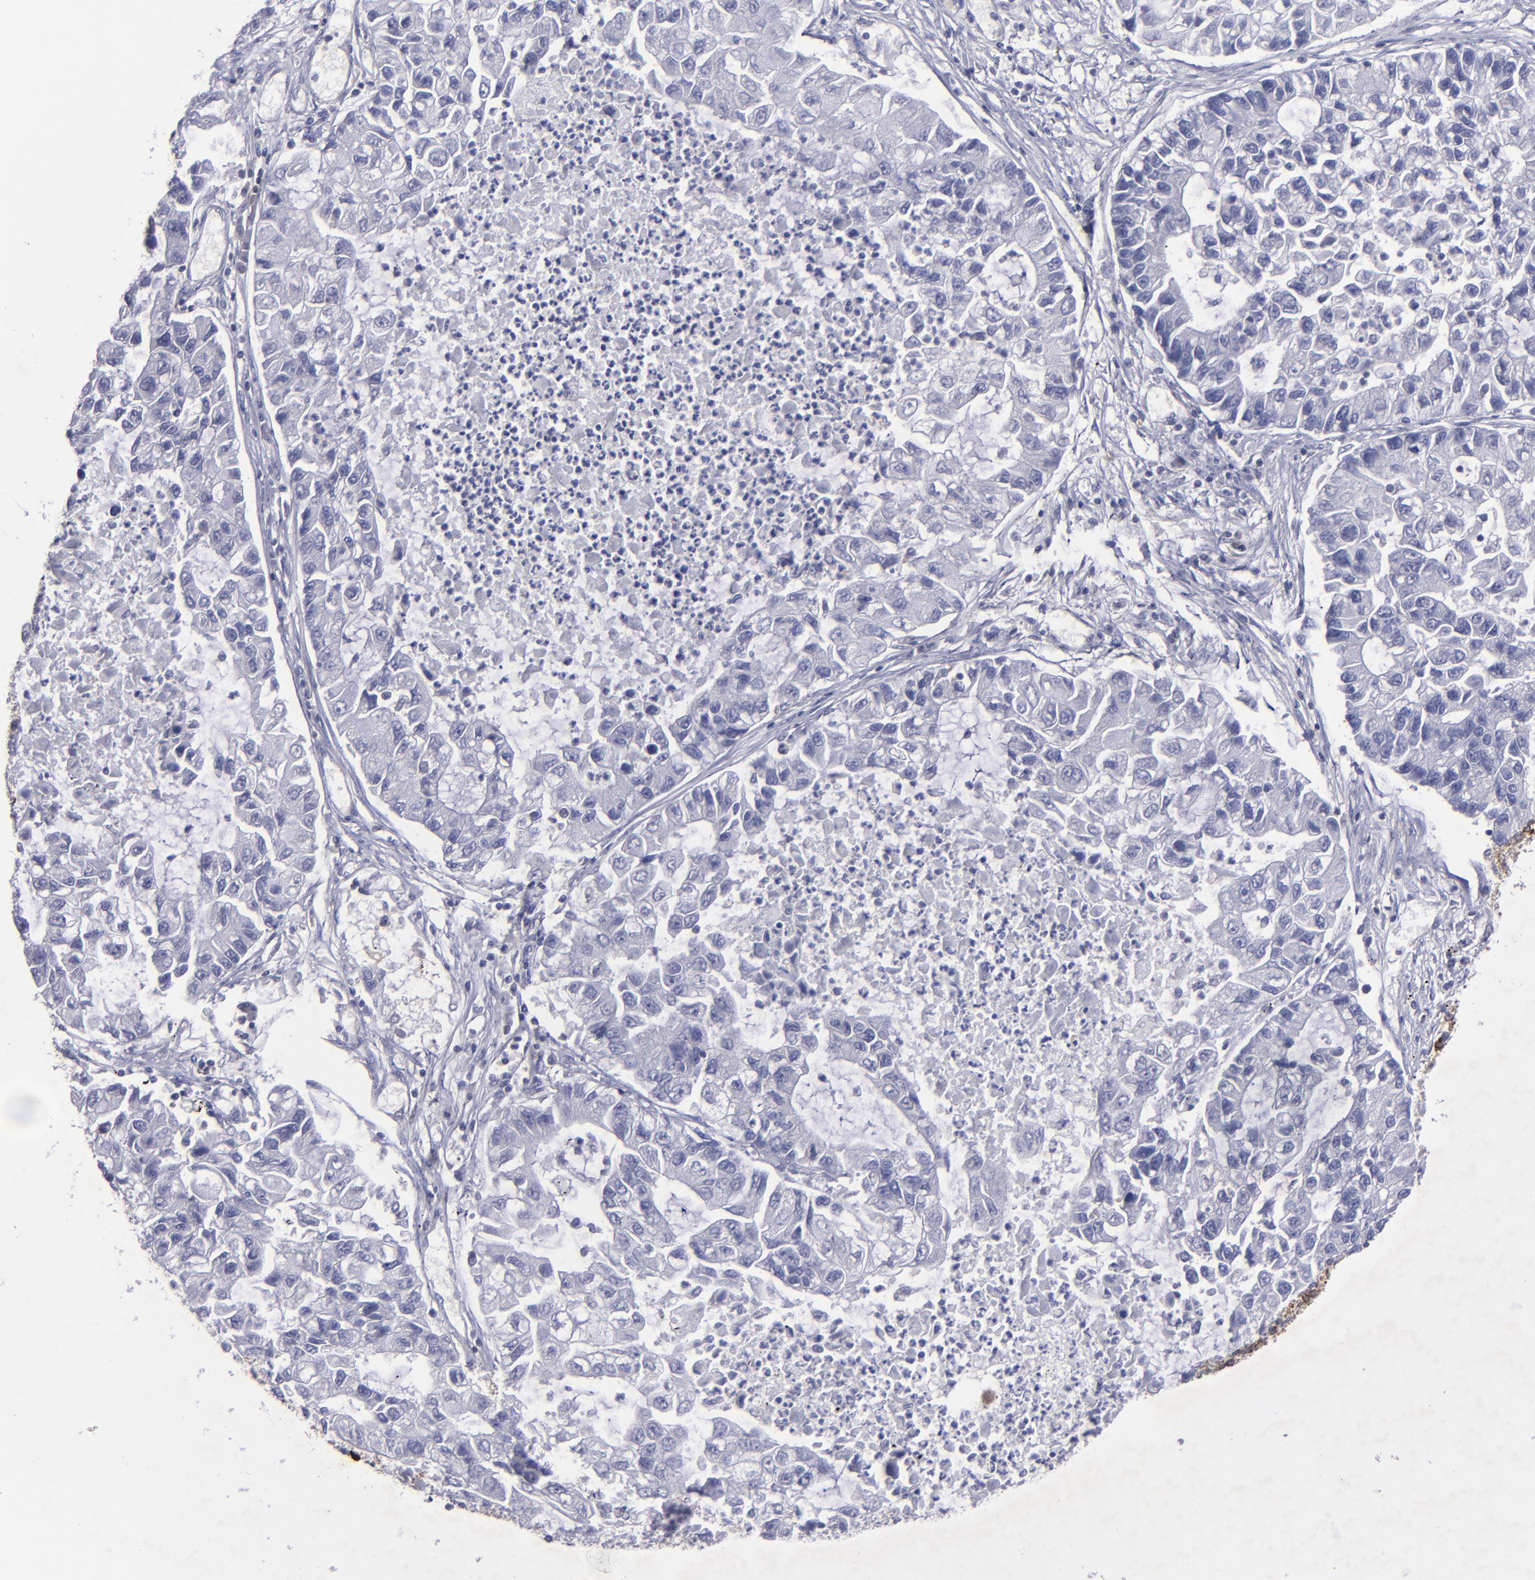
{"staining": {"intensity": "negative", "quantity": "none", "location": "none"}, "tissue": "lung cancer", "cell_type": "Tumor cells", "image_type": "cancer", "snomed": [{"axis": "morphology", "description": "Adenocarcinoma, NOS"}, {"axis": "topography", "description": "Lung"}], "caption": "Immunohistochemistry (IHC) histopathology image of neoplastic tissue: adenocarcinoma (lung) stained with DAB (3,3'-diaminobenzidine) exhibits no significant protein expression in tumor cells.", "gene": "MGMT", "patient": {"sex": "female", "age": 51}}